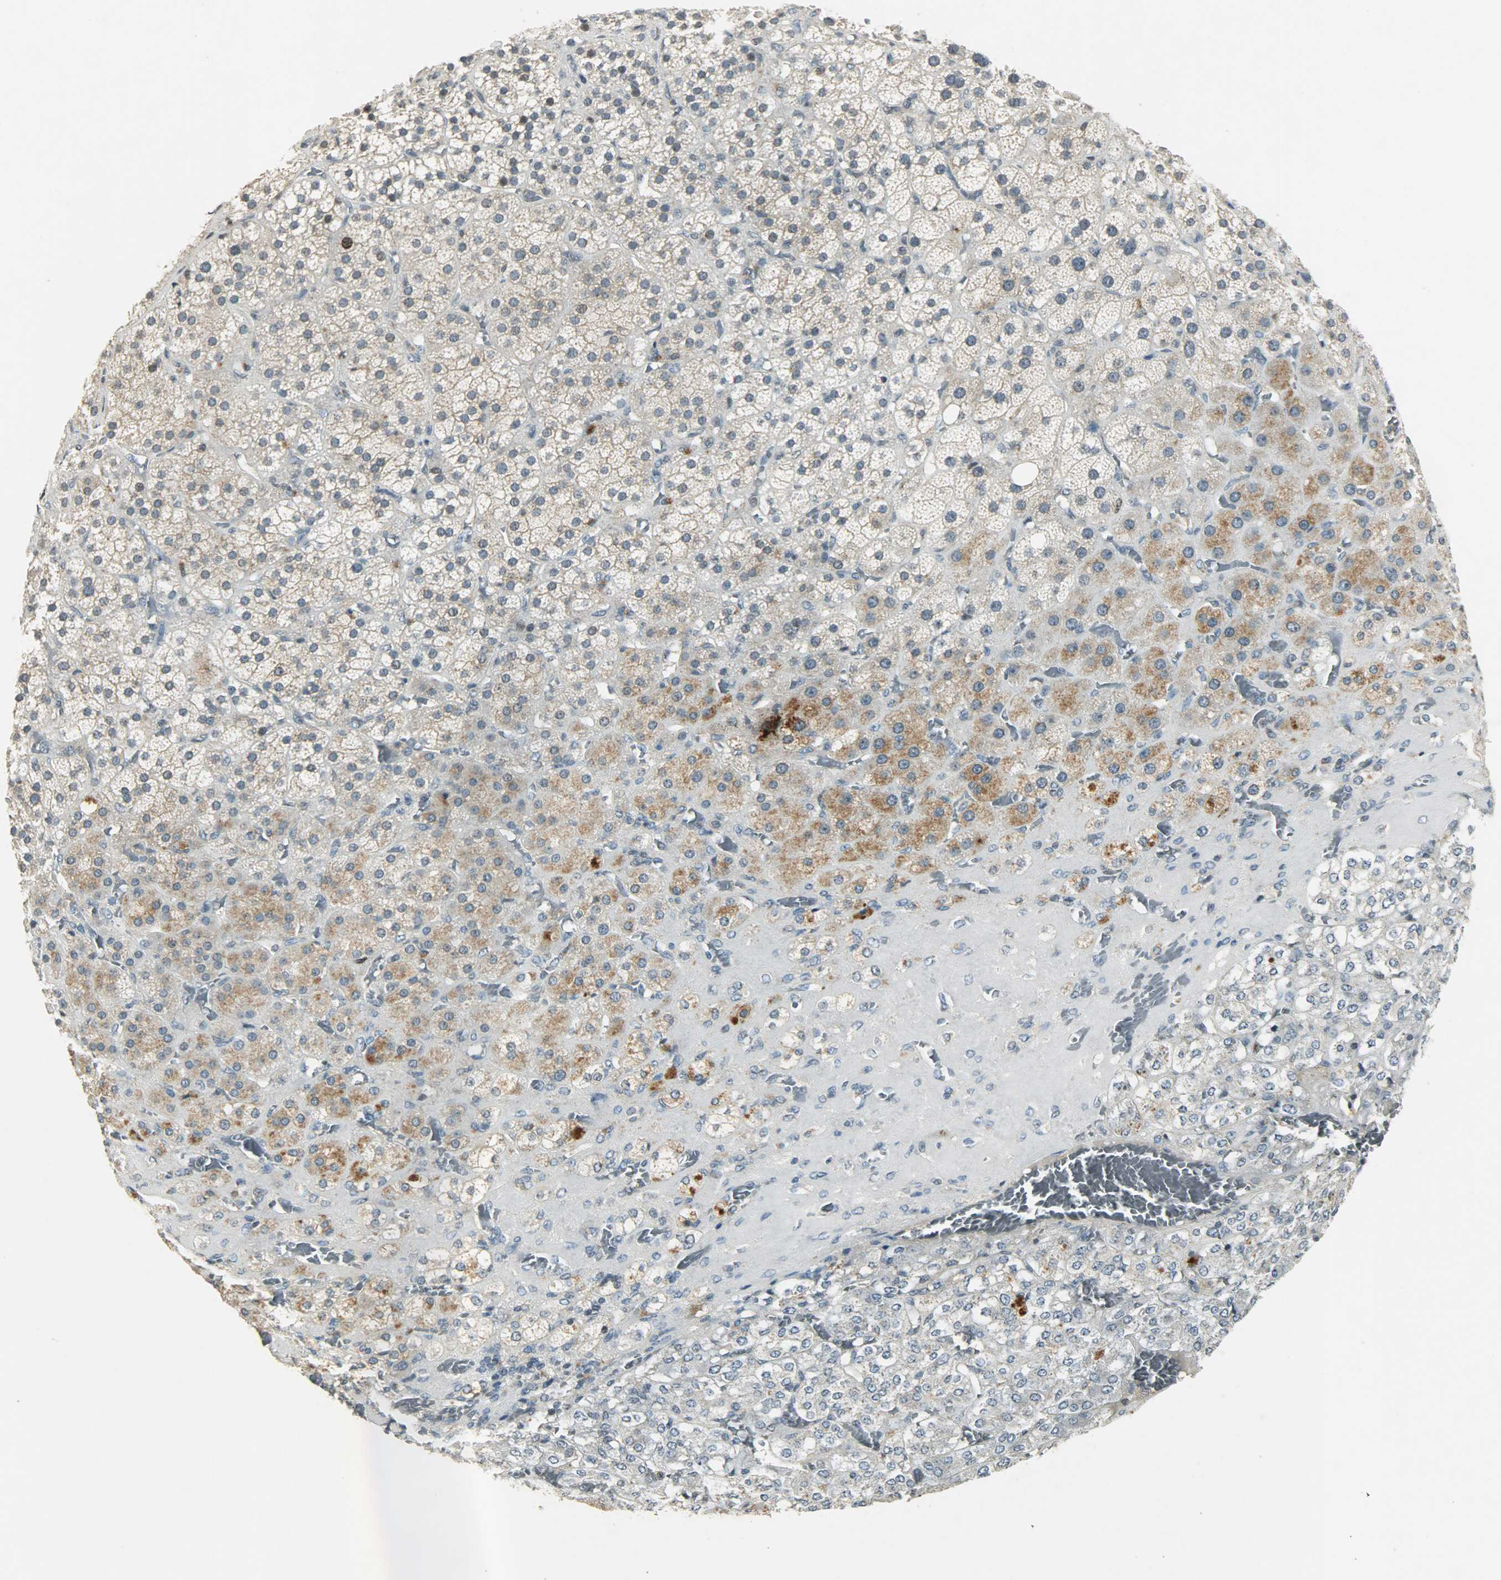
{"staining": {"intensity": "moderate", "quantity": "25%-75%", "location": "cytoplasmic/membranous,nuclear"}, "tissue": "adrenal gland", "cell_type": "Glandular cells", "image_type": "normal", "snomed": [{"axis": "morphology", "description": "Normal tissue, NOS"}, {"axis": "topography", "description": "Adrenal gland"}], "caption": "IHC photomicrograph of benign adrenal gland: human adrenal gland stained using immunohistochemistry (IHC) displays medium levels of moderate protein expression localized specifically in the cytoplasmic/membranous,nuclear of glandular cells, appearing as a cytoplasmic/membranous,nuclear brown color.", "gene": "AURKB", "patient": {"sex": "female", "age": 71}}